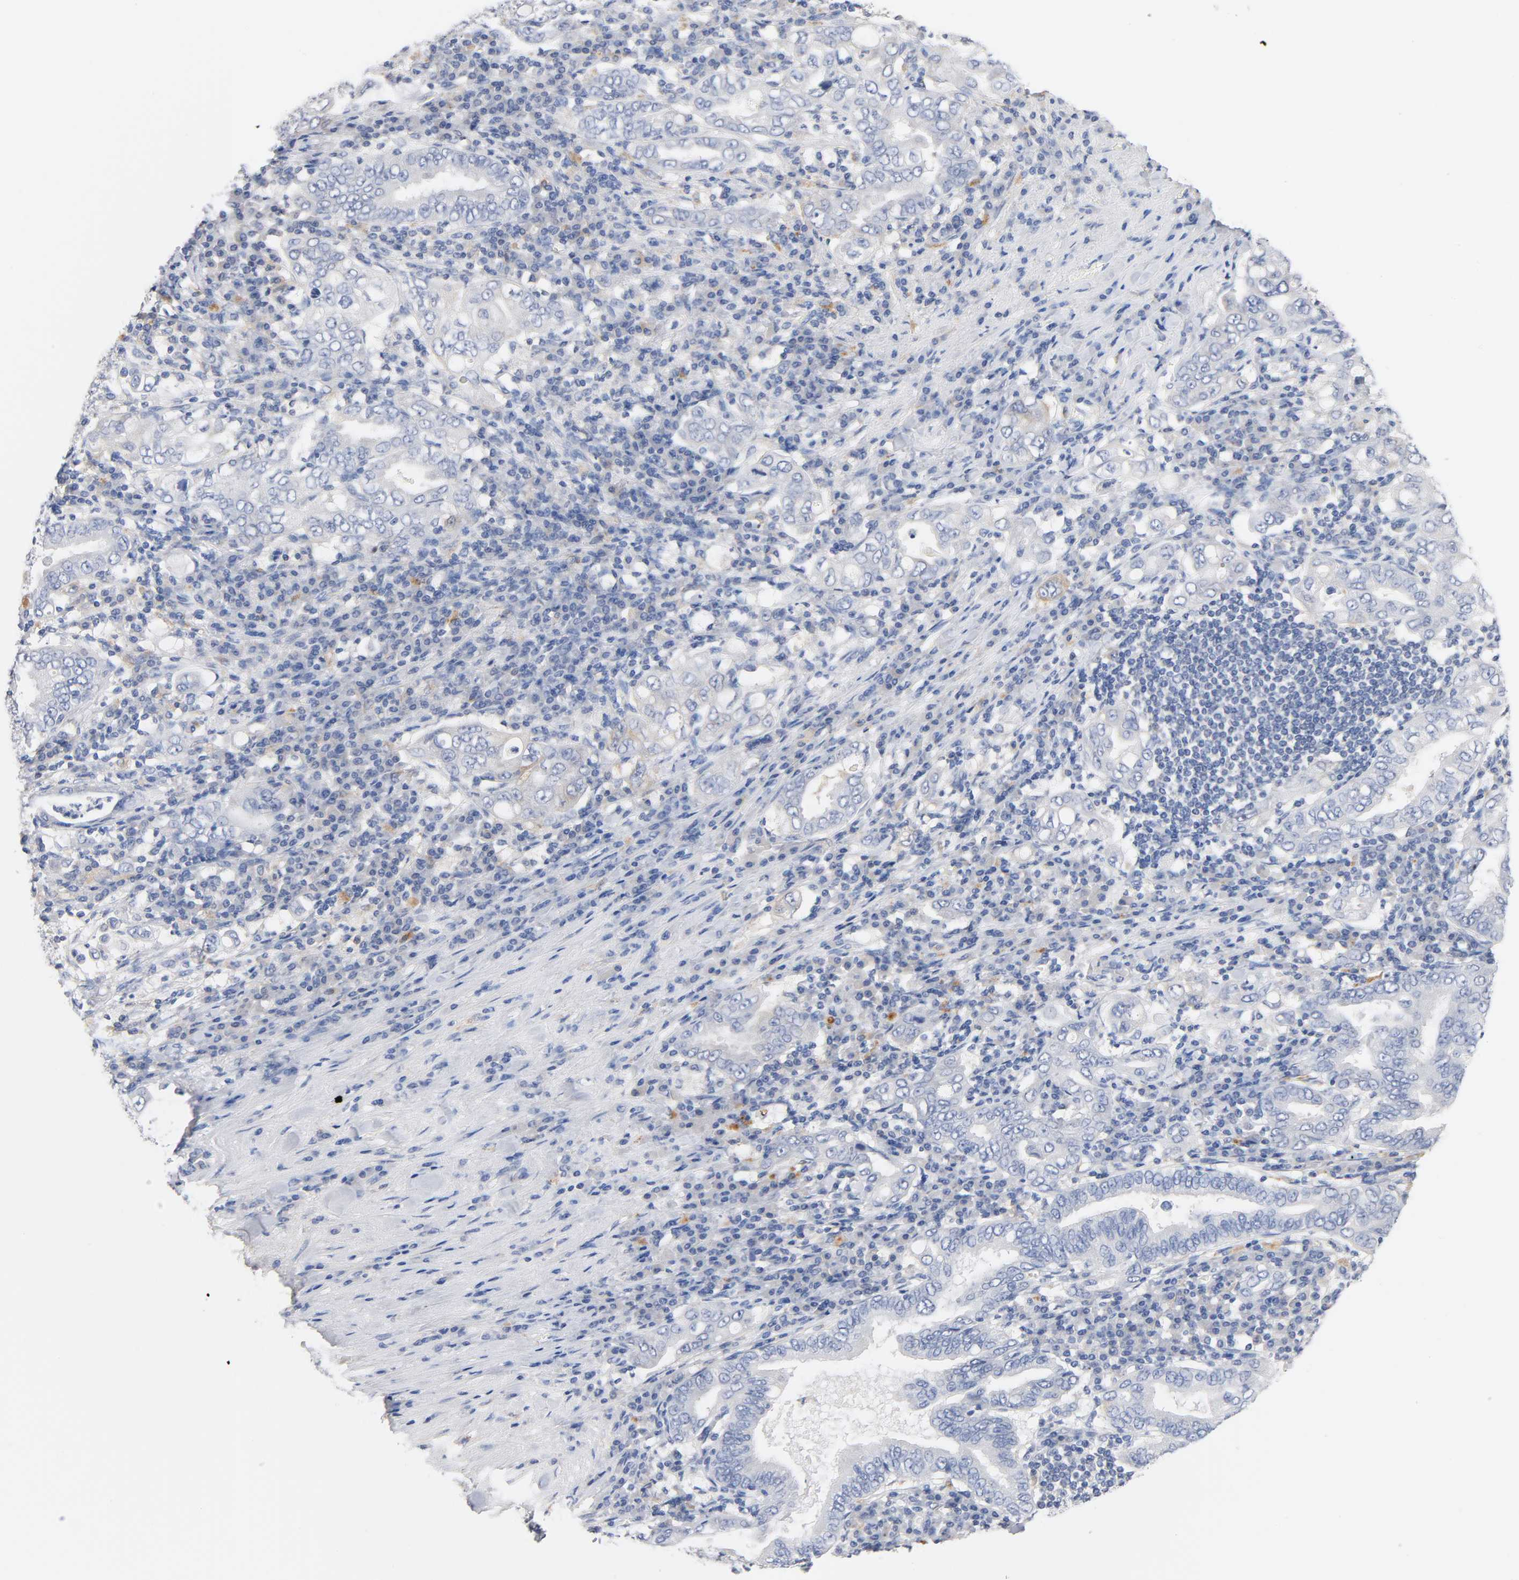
{"staining": {"intensity": "negative", "quantity": "none", "location": "none"}, "tissue": "stomach cancer", "cell_type": "Tumor cells", "image_type": "cancer", "snomed": [{"axis": "morphology", "description": "Normal tissue, NOS"}, {"axis": "morphology", "description": "Adenocarcinoma, NOS"}, {"axis": "topography", "description": "Esophagus"}, {"axis": "topography", "description": "Stomach, upper"}, {"axis": "topography", "description": "Peripheral nerve tissue"}], "caption": "Immunohistochemistry (IHC) of adenocarcinoma (stomach) reveals no expression in tumor cells.", "gene": "MALT1", "patient": {"sex": "male", "age": 62}}